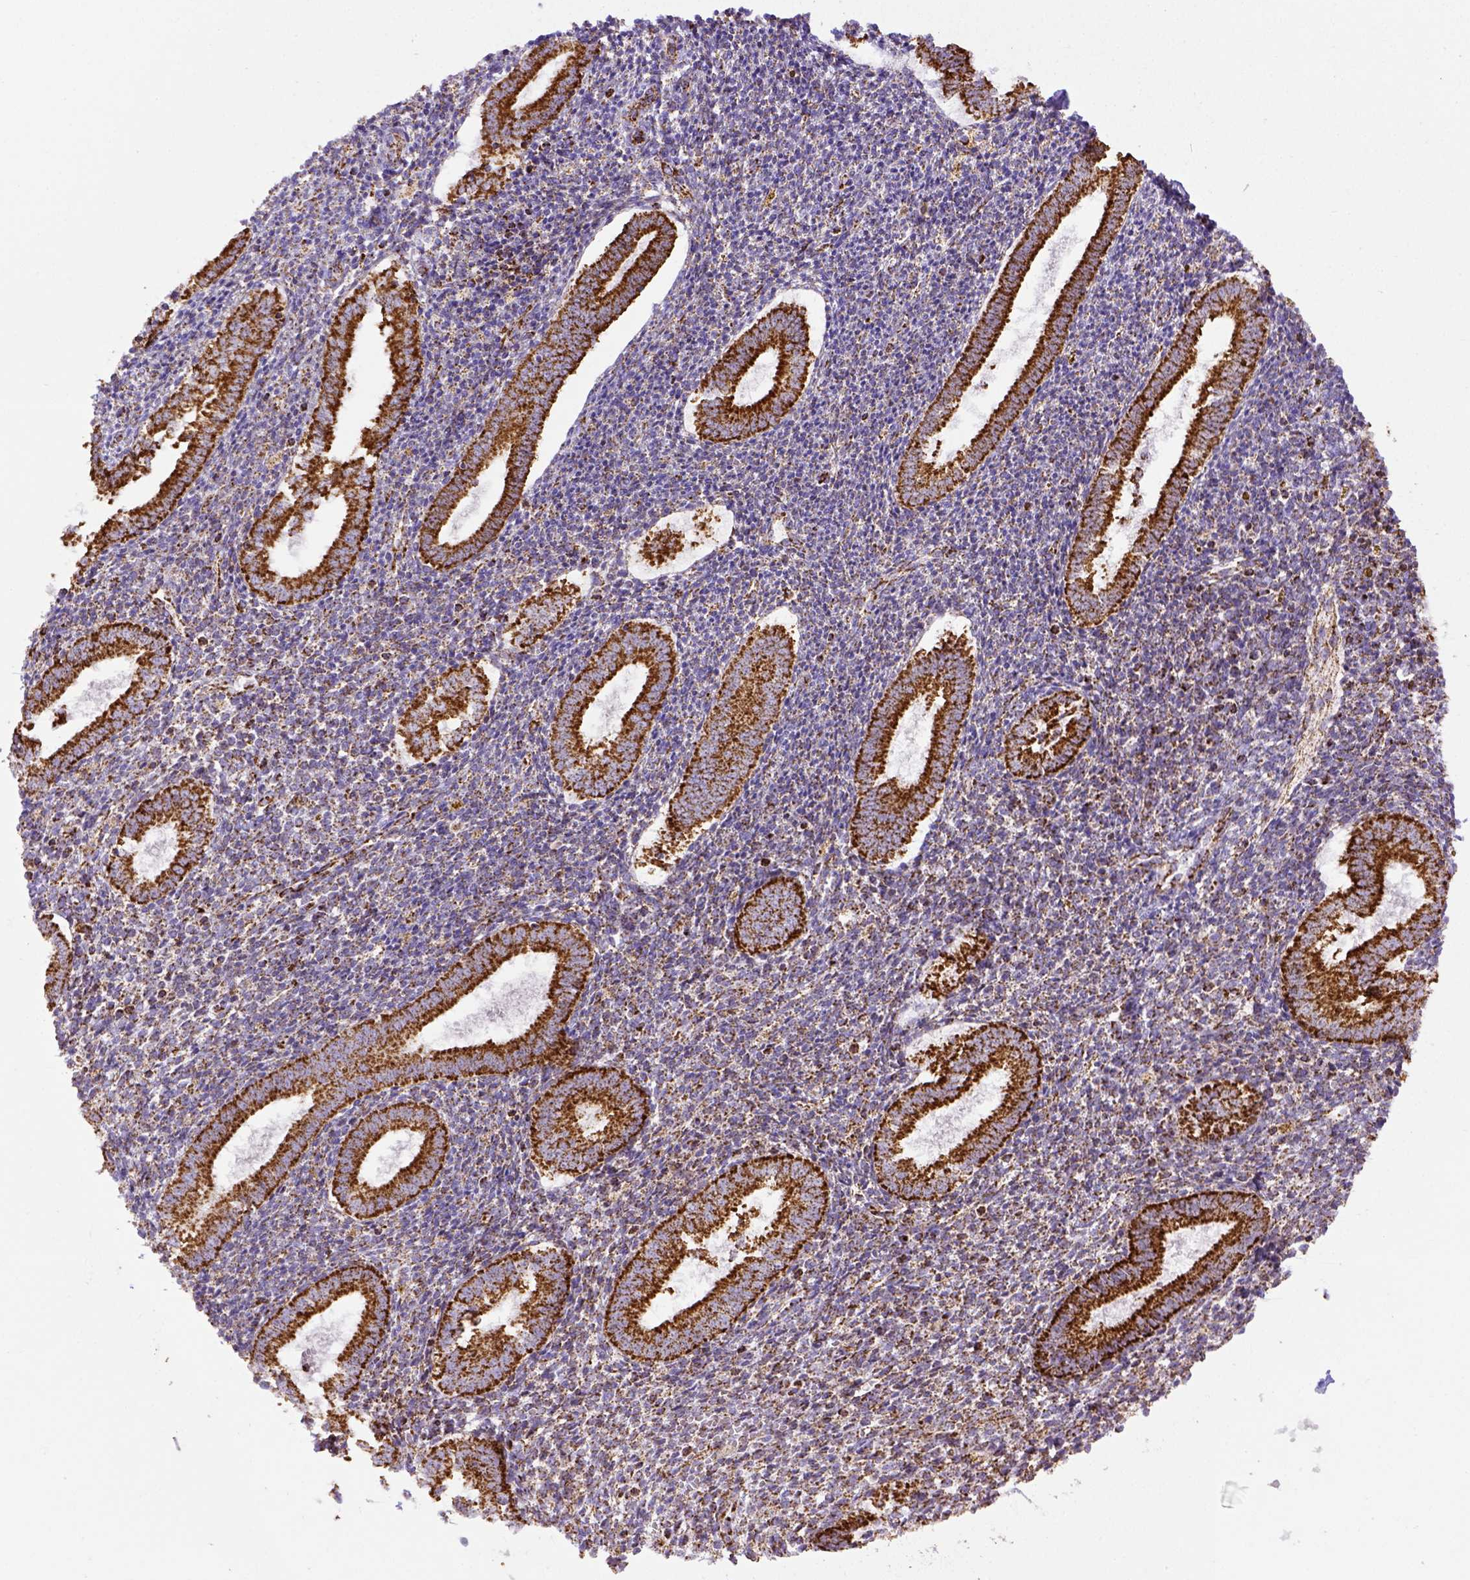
{"staining": {"intensity": "strong", "quantity": ">75%", "location": "cytoplasmic/membranous"}, "tissue": "endometrium", "cell_type": "Cells in endometrial stroma", "image_type": "normal", "snomed": [{"axis": "morphology", "description": "Normal tissue, NOS"}, {"axis": "topography", "description": "Endometrium"}], "caption": "The micrograph exhibits immunohistochemical staining of normal endometrium. There is strong cytoplasmic/membranous expression is seen in about >75% of cells in endometrial stroma.", "gene": "MT", "patient": {"sex": "female", "age": 25}}